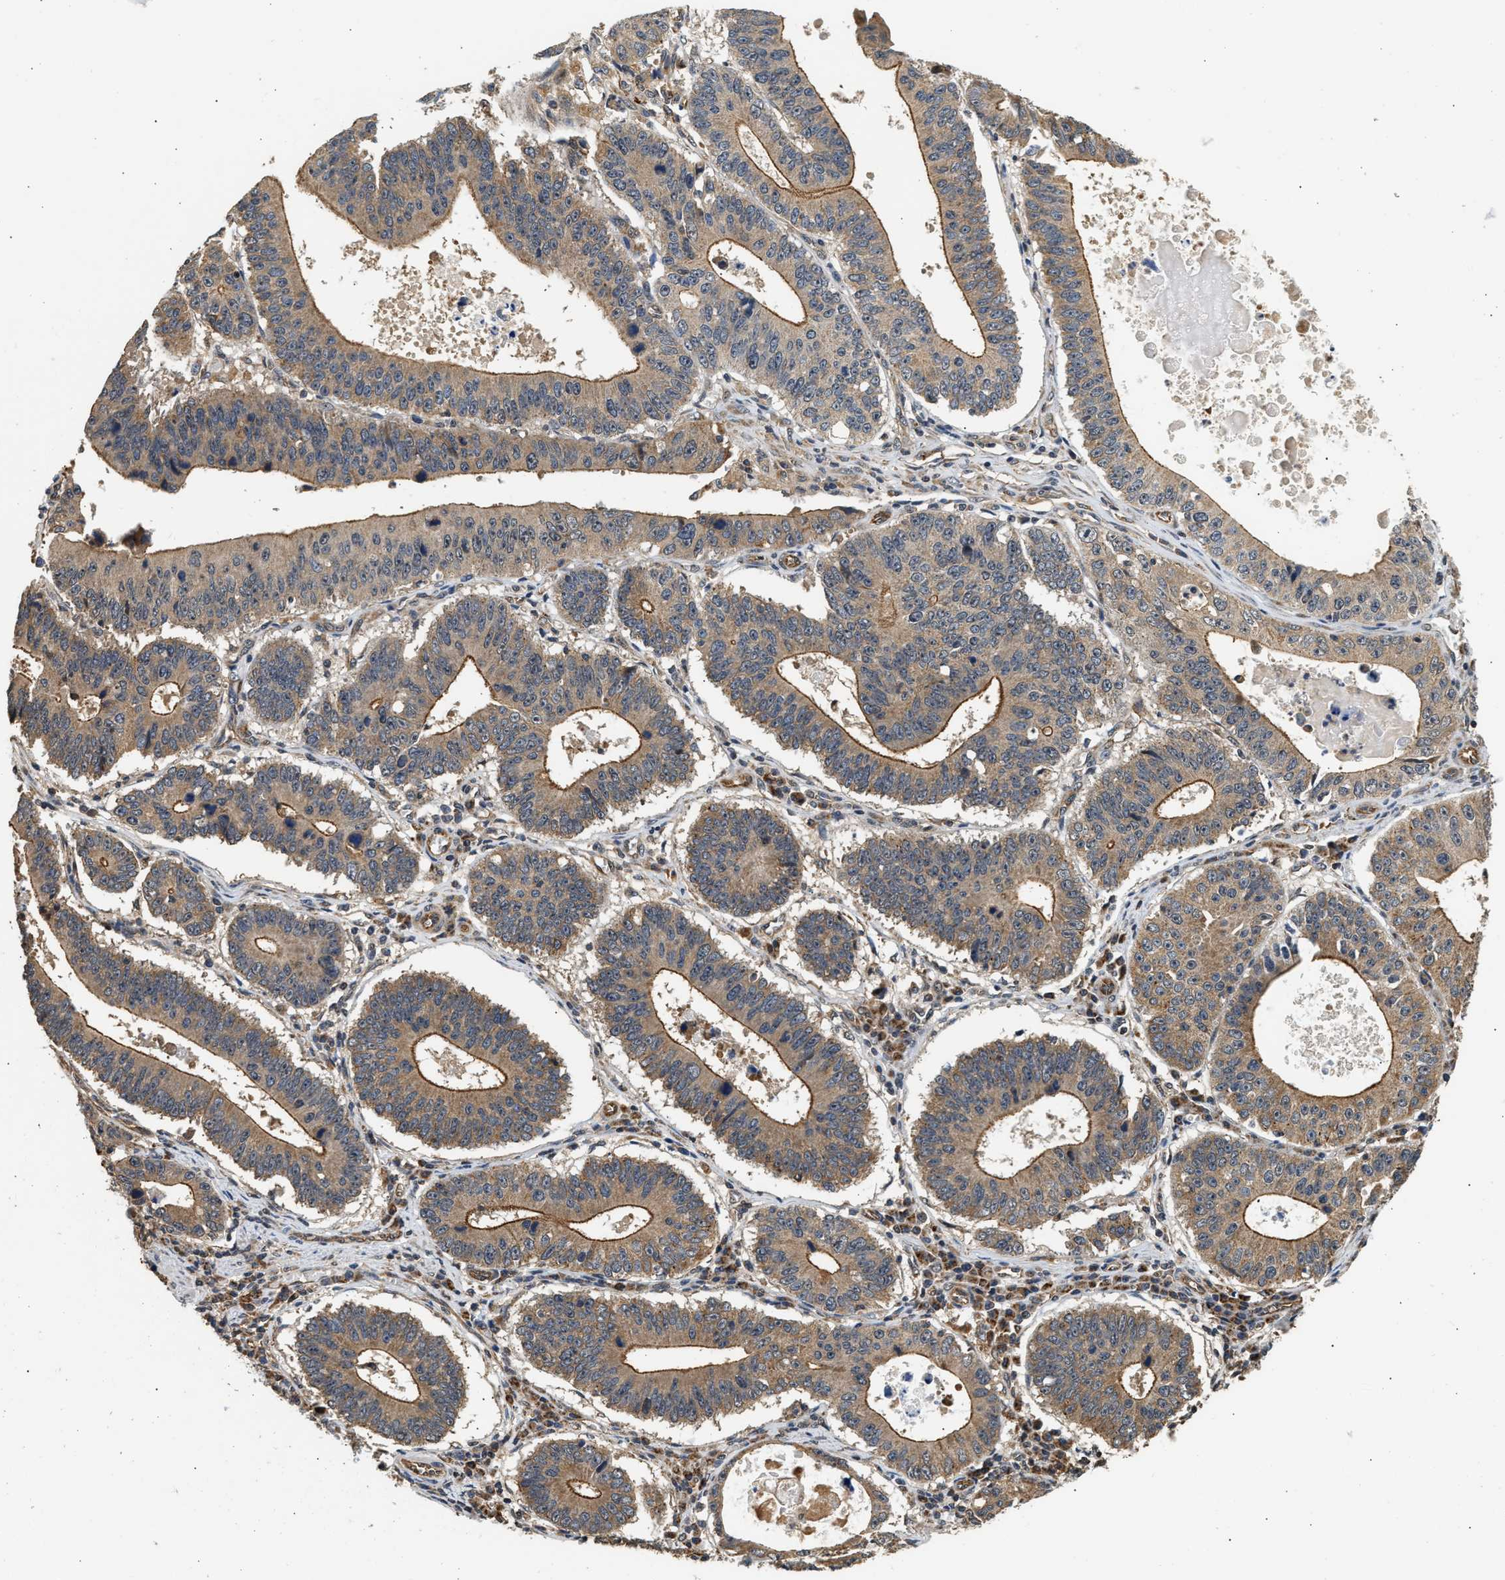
{"staining": {"intensity": "moderate", "quantity": ">75%", "location": "cytoplasmic/membranous"}, "tissue": "stomach cancer", "cell_type": "Tumor cells", "image_type": "cancer", "snomed": [{"axis": "morphology", "description": "Adenocarcinoma, NOS"}, {"axis": "topography", "description": "Stomach"}], "caption": "Moderate cytoplasmic/membranous expression for a protein is seen in about >75% of tumor cells of stomach adenocarcinoma using IHC.", "gene": "DUSP14", "patient": {"sex": "male", "age": 59}}